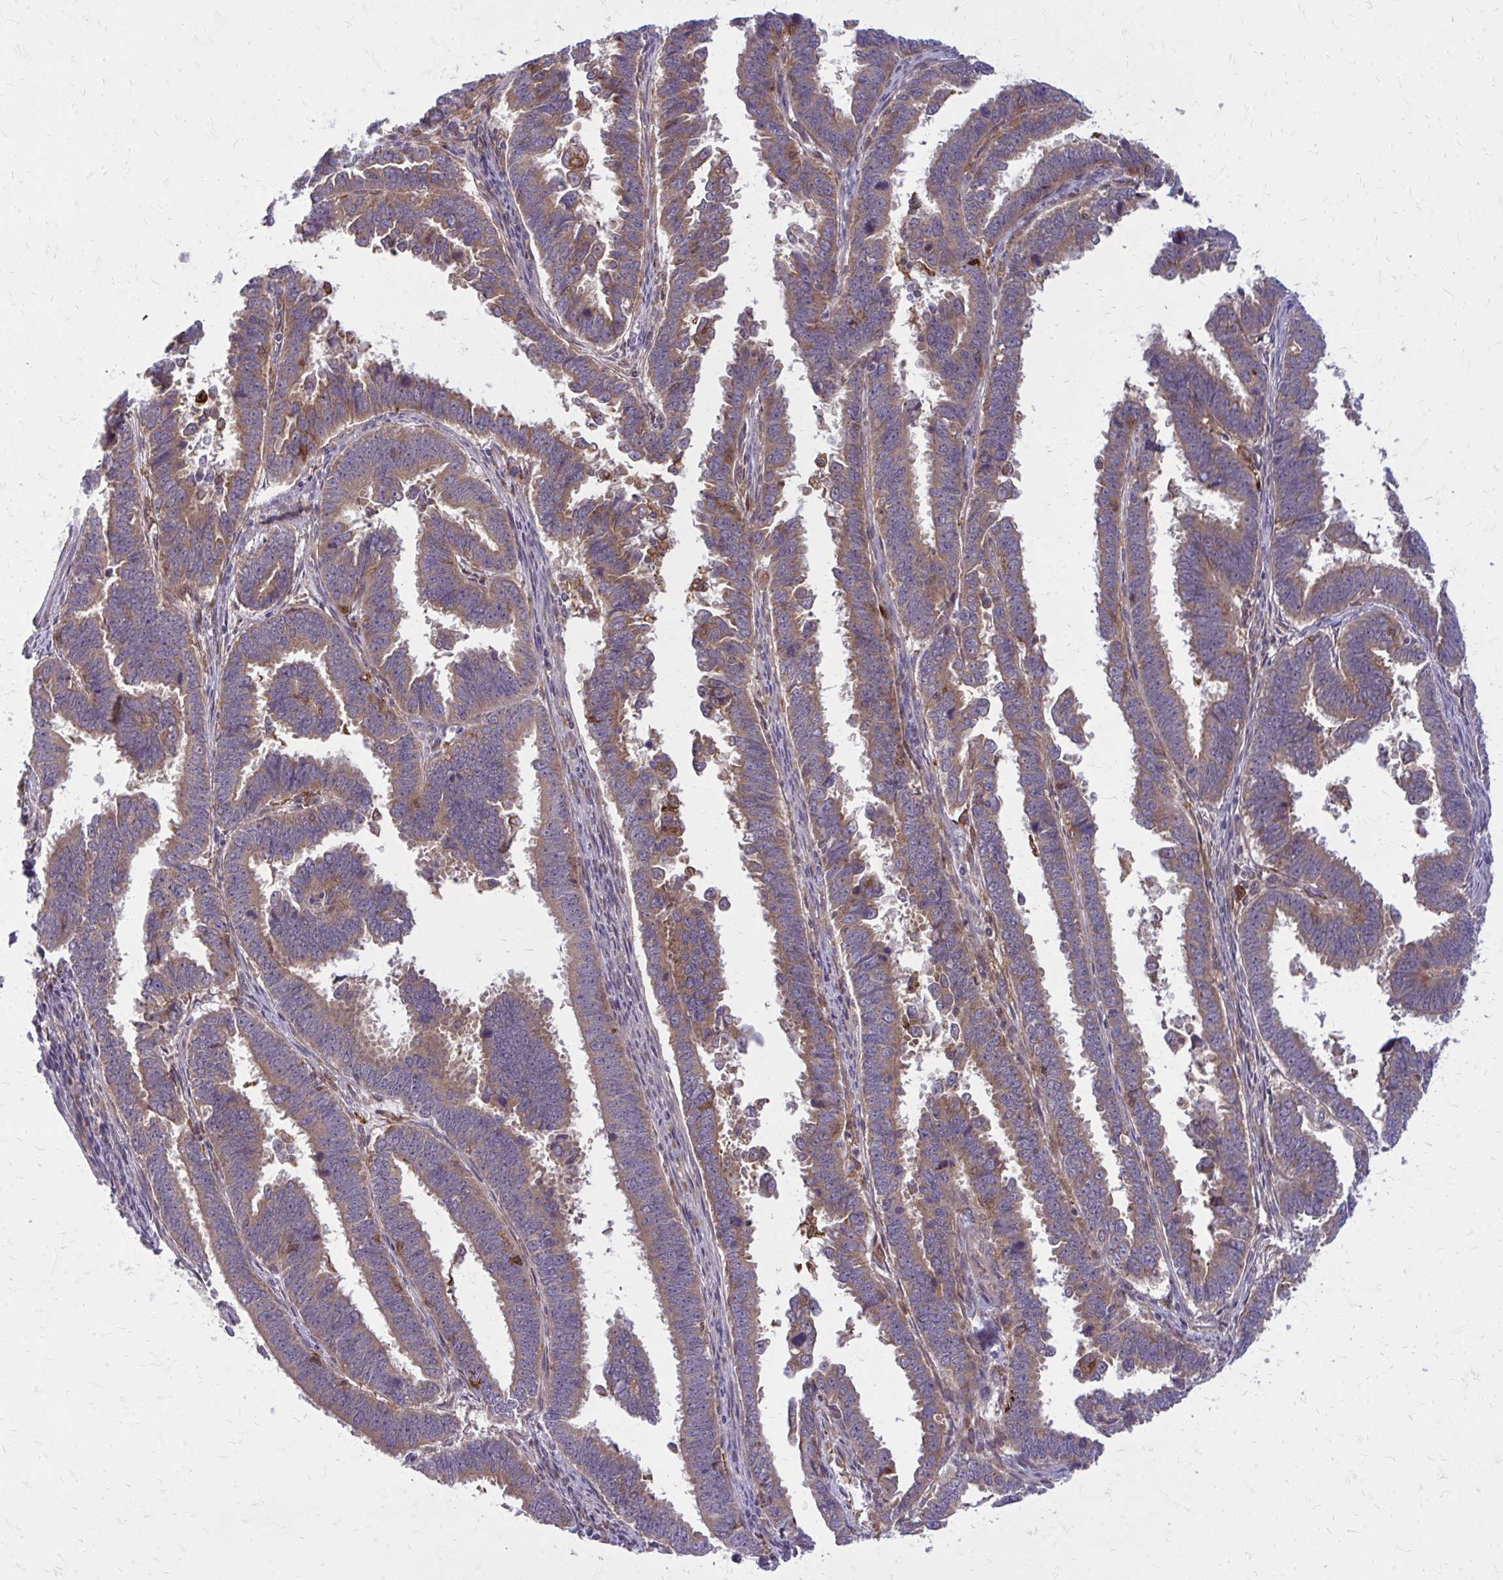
{"staining": {"intensity": "moderate", "quantity": ">75%", "location": "cytoplasmic/membranous"}, "tissue": "endometrial cancer", "cell_type": "Tumor cells", "image_type": "cancer", "snomed": [{"axis": "morphology", "description": "Adenocarcinoma, NOS"}, {"axis": "topography", "description": "Endometrium"}], "caption": "Endometrial adenocarcinoma stained for a protein (brown) reveals moderate cytoplasmic/membranous positive staining in approximately >75% of tumor cells.", "gene": "OXNAD1", "patient": {"sex": "female", "age": 75}}